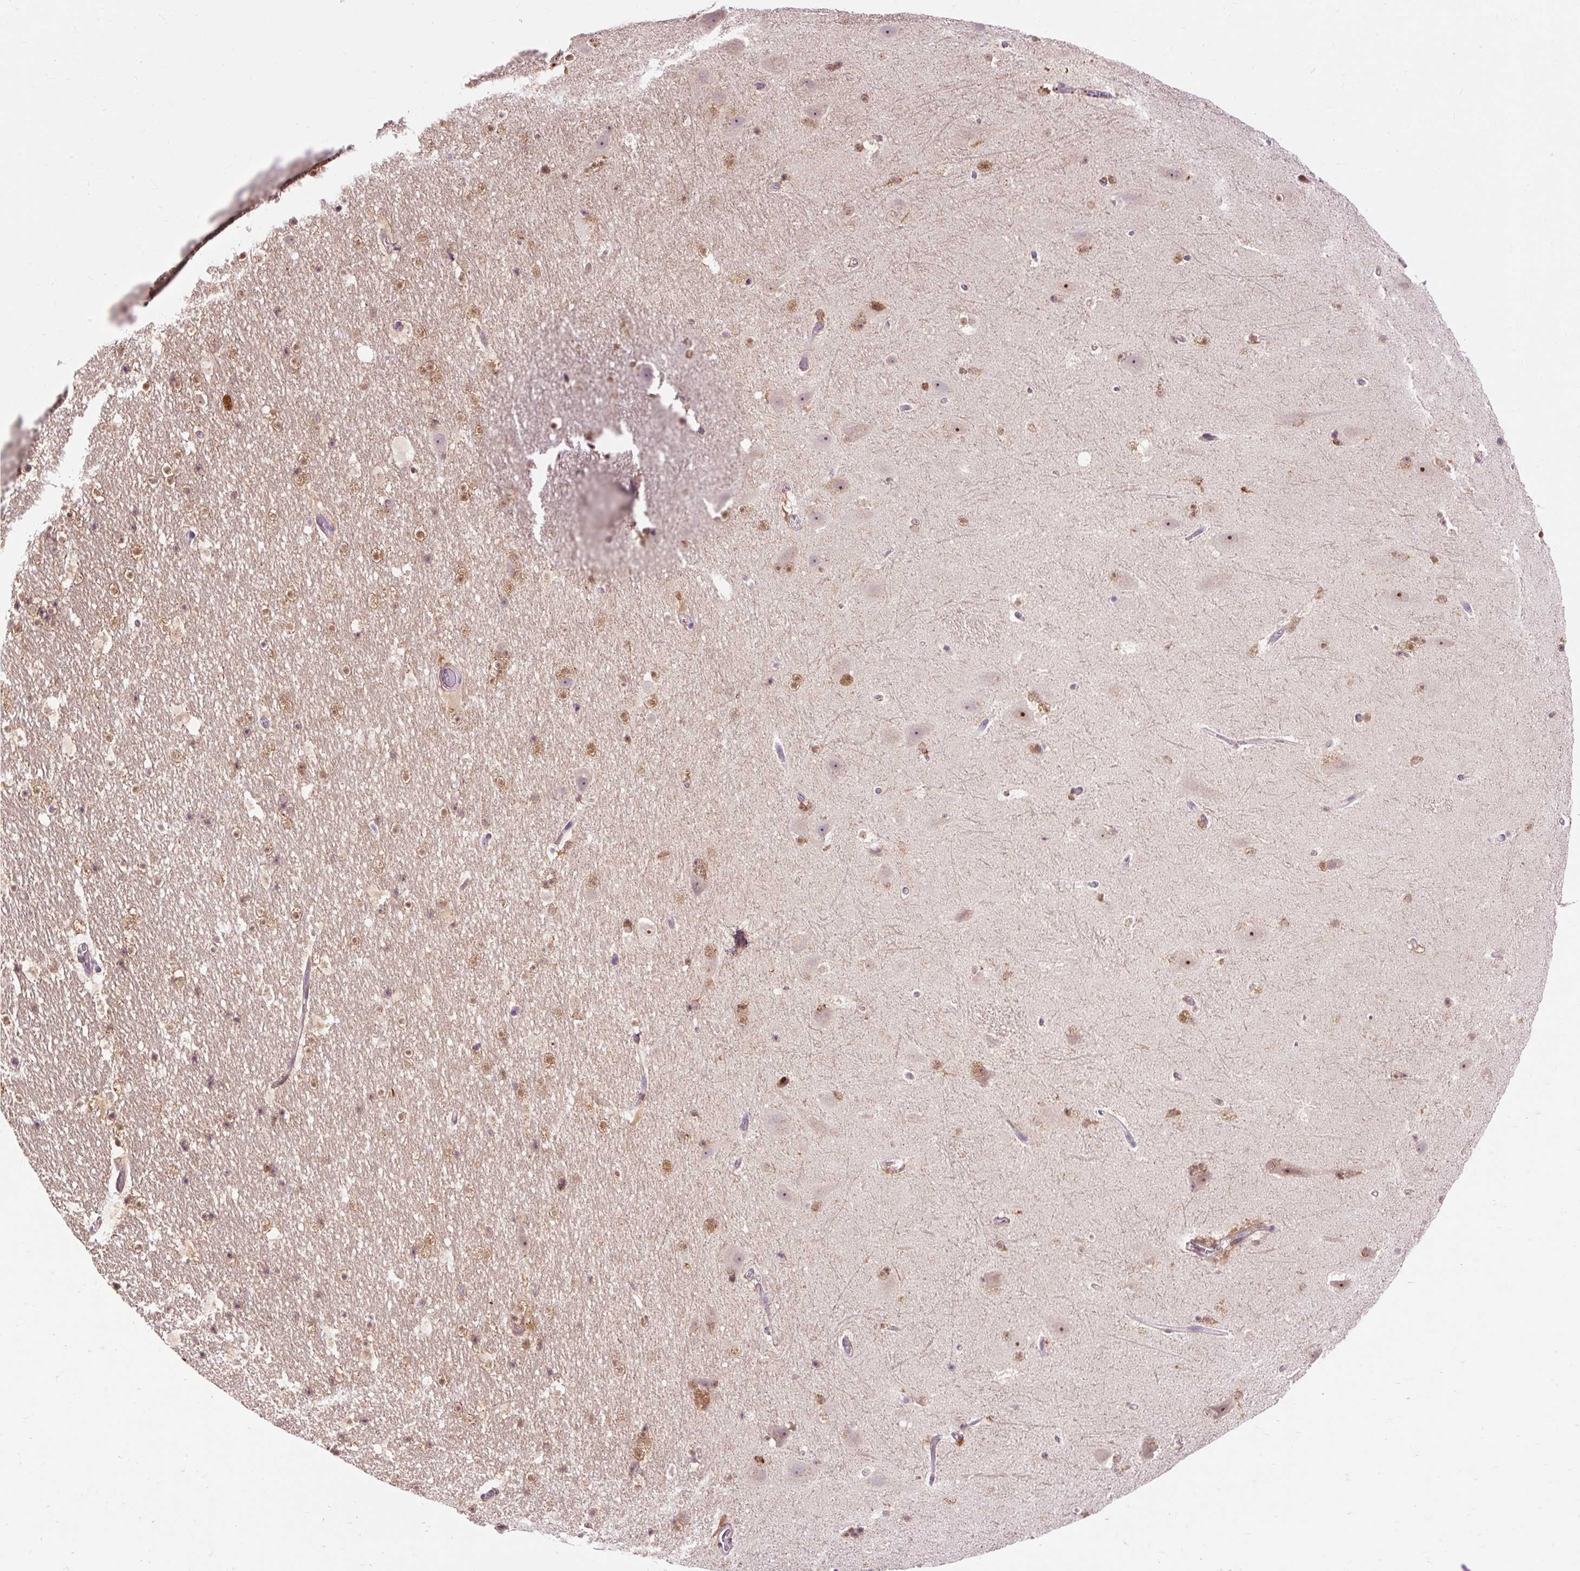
{"staining": {"intensity": "moderate", "quantity": "<25%", "location": "cytoplasmic/membranous,nuclear"}, "tissue": "hippocampus", "cell_type": "Glial cells", "image_type": "normal", "snomed": [{"axis": "morphology", "description": "Normal tissue, NOS"}, {"axis": "topography", "description": "Hippocampus"}], "caption": "About <25% of glial cells in unremarkable human hippocampus reveal moderate cytoplasmic/membranous,nuclear protein positivity as visualized by brown immunohistochemical staining.", "gene": "CEBPZ", "patient": {"sex": "male", "age": 37}}